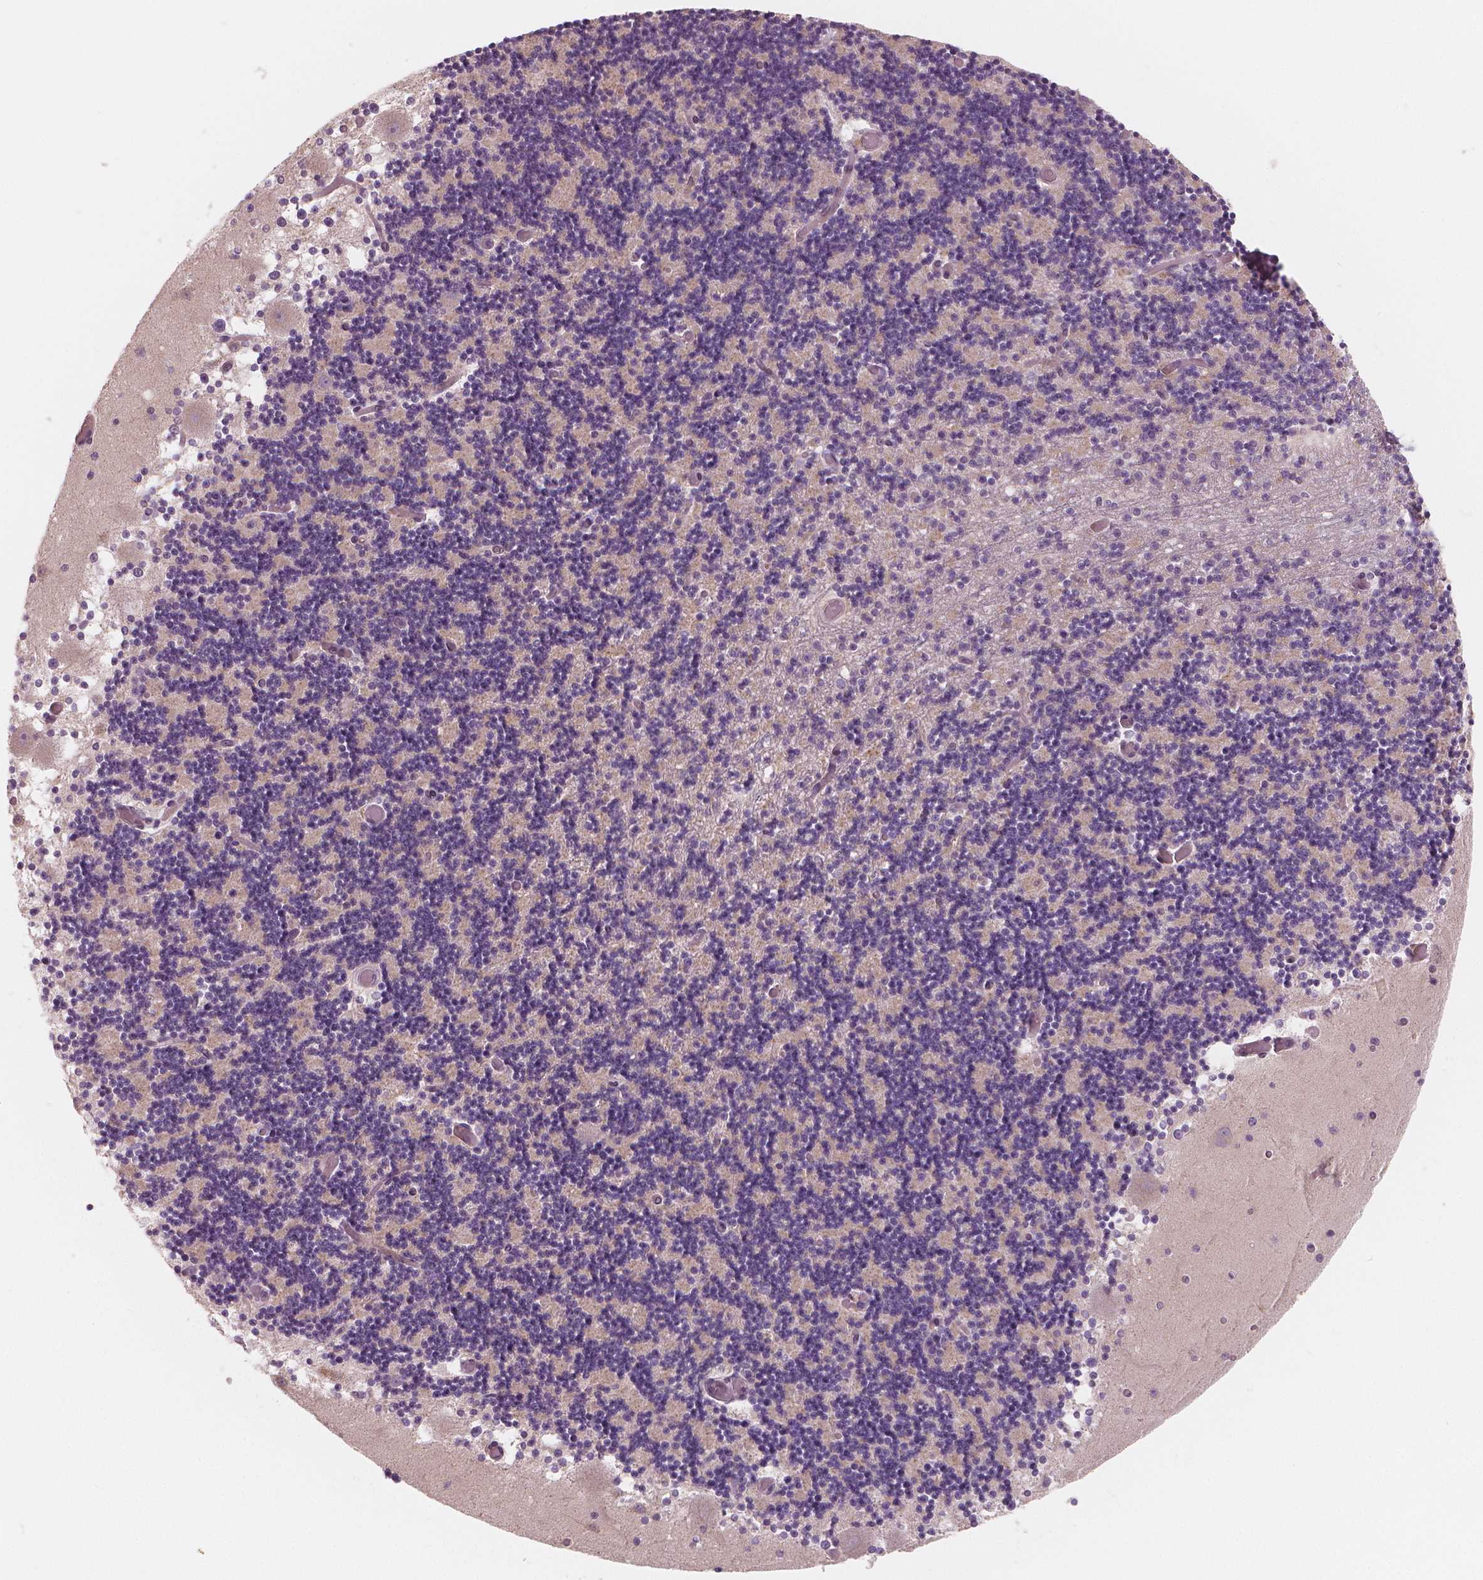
{"staining": {"intensity": "negative", "quantity": "none", "location": "none"}, "tissue": "cerebellum", "cell_type": "Cells in granular layer", "image_type": "normal", "snomed": [{"axis": "morphology", "description": "Normal tissue, NOS"}, {"axis": "topography", "description": "Cerebellum"}], "caption": "High magnification brightfield microscopy of normal cerebellum stained with DAB (3,3'-diaminobenzidine) (brown) and counterstained with hematoxylin (blue): cells in granular layer show no significant staining.", "gene": "RNASE7", "patient": {"sex": "female", "age": 28}}